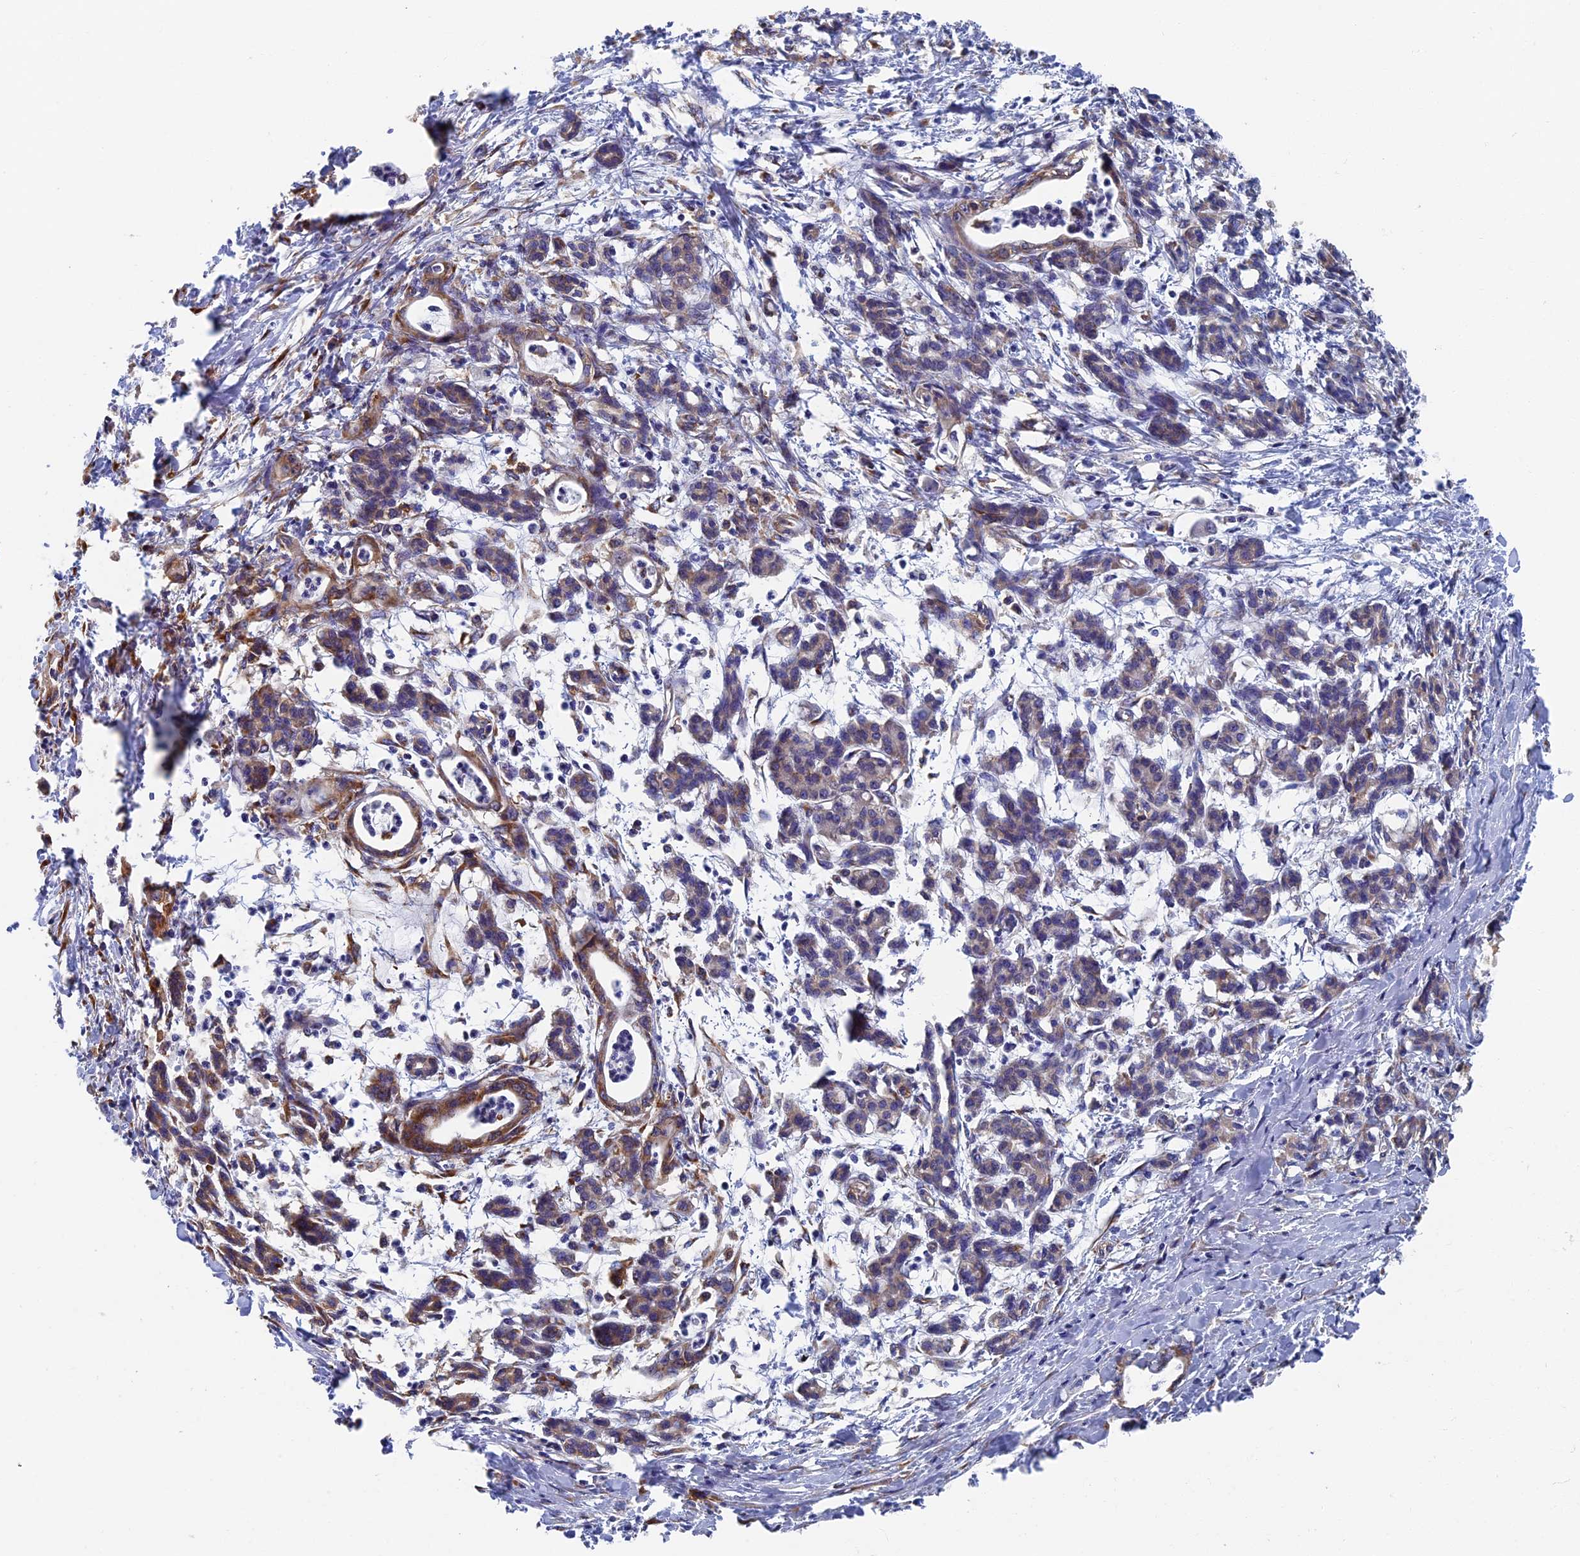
{"staining": {"intensity": "weak", "quantity": "<25%", "location": "cytoplasmic/membranous"}, "tissue": "pancreatic cancer", "cell_type": "Tumor cells", "image_type": "cancer", "snomed": [{"axis": "morphology", "description": "Adenocarcinoma, NOS"}, {"axis": "topography", "description": "Pancreas"}], "caption": "Pancreatic cancer stained for a protein using immunohistochemistry (IHC) shows no expression tumor cells.", "gene": "YBX1", "patient": {"sex": "female", "age": 55}}